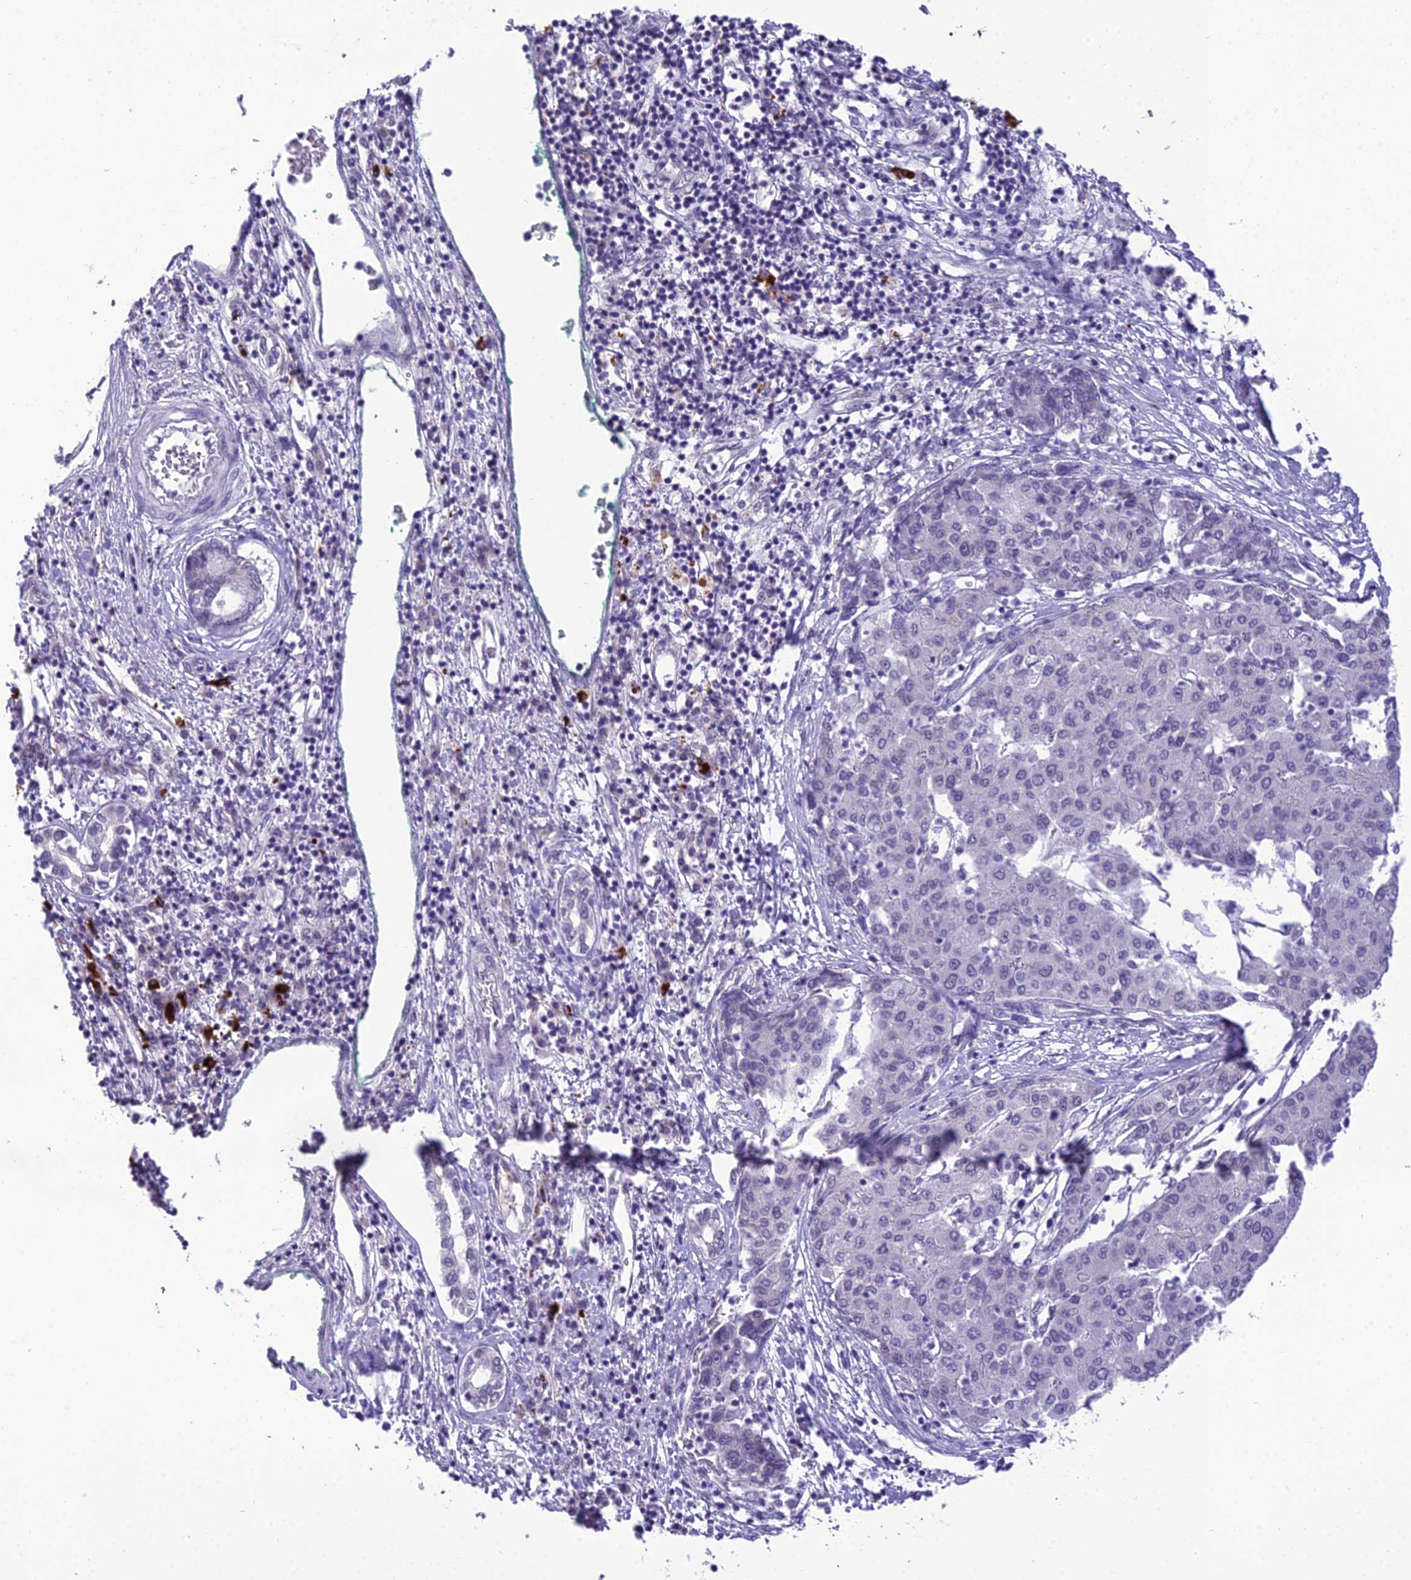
{"staining": {"intensity": "negative", "quantity": "none", "location": "none"}, "tissue": "liver cancer", "cell_type": "Tumor cells", "image_type": "cancer", "snomed": [{"axis": "morphology", "description": "Carcinoma, Hepatocellular, NOS"}, {"axis": "topography", "description": "Liver"}], "caption": "High magnification brightfield microscopy of liver cancer stained with DAB (3,3'-diaminobenzidine) (brown) and counterstained with hematoxylin (blue): tumor cells show no significant staining.", "gene": "SH3RF3", "patient": {"sex": "male", "age": 65}}